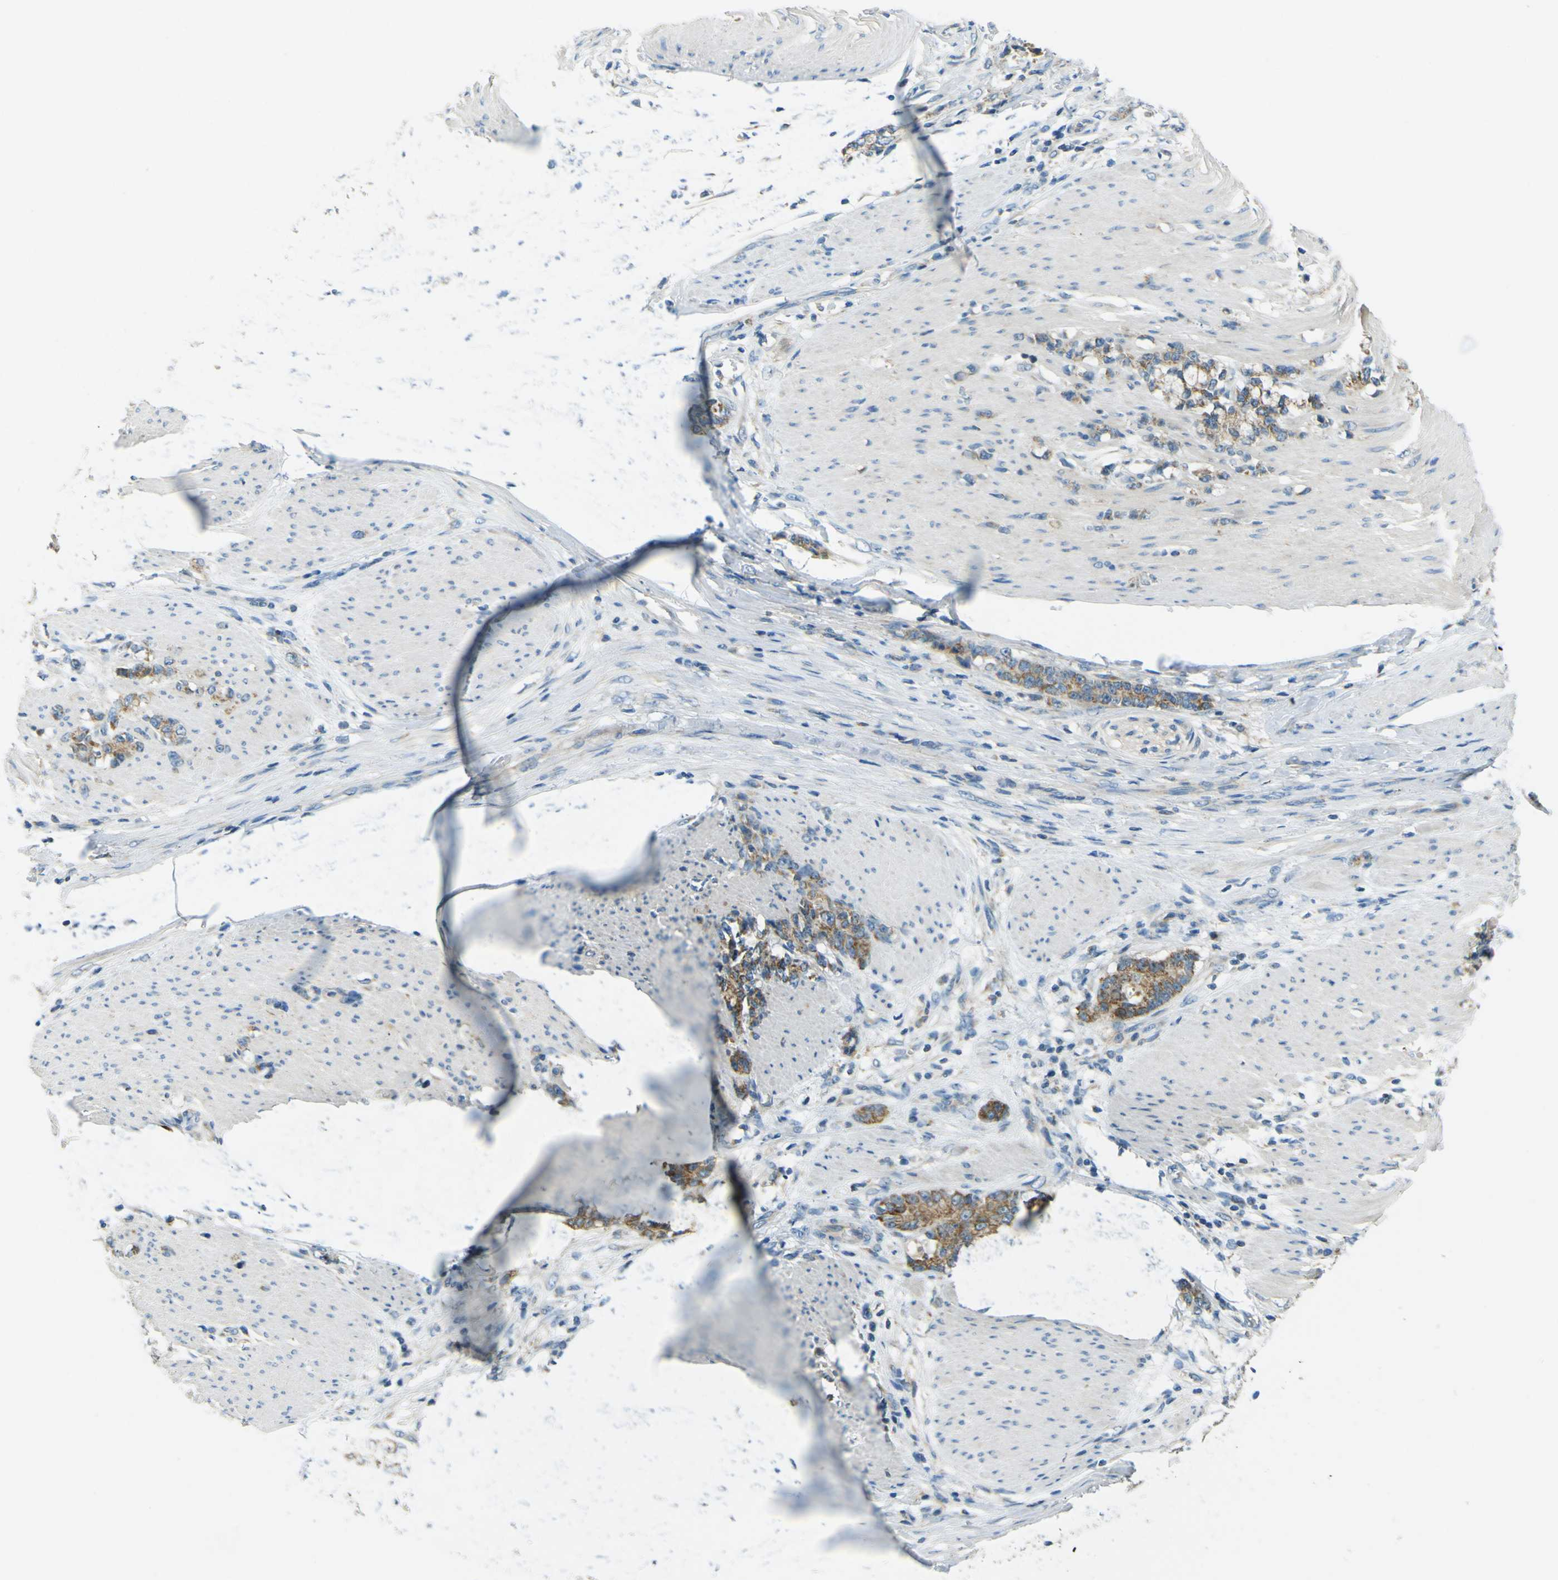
{"staining": {"intensity": "moderate", "quantity": ">75%", "location": "cytoplasmic/membranous"}, "tissue": "stomach cancer", "cell_type": "Tumor cells", "image_type": "cancer", "snomed": [{"axis": "morphology", "description": "Adenocarcinoma, NOS"}, {"axis": "topography", "description": "Stomach, lower"}], "caption": "Protein expression analysis of adenocarcinoma (stomach) demonstrates moderate cytoplasmic/membranous staining in about >75% of tumor cells.", "gene": "FKTN", "patient": {"sex": "male", "age": 88}}